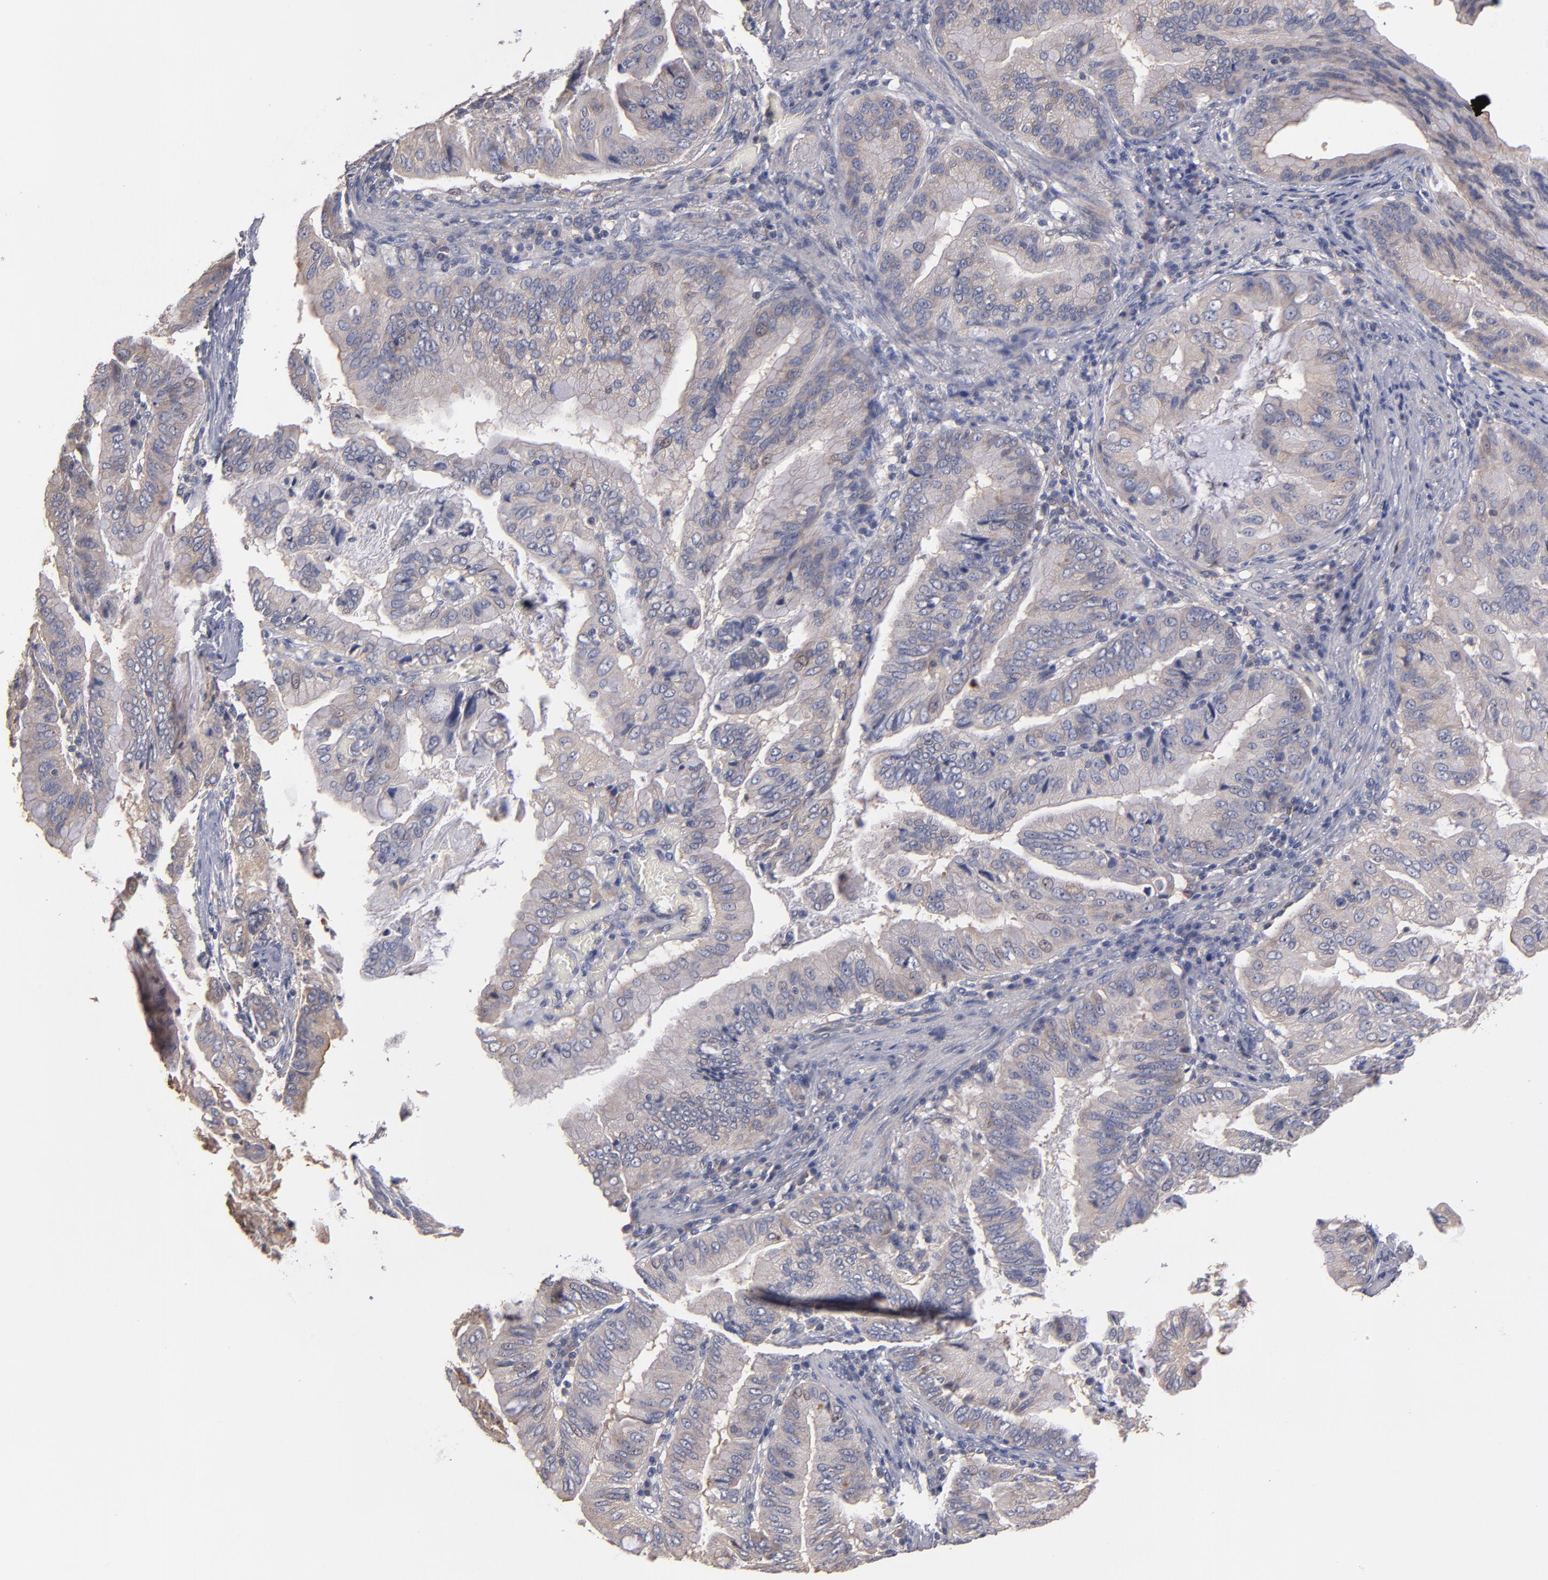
{"staining": {"intensity": "weak", "quantity": ">75%", "location": "cytoplasmic/membranous"}, "tissue": "stomach cancer", "cell_type": "Tumor cells", "image_type": "cancer", "snomed": [{"axis": "morphology", "description": "Adenocarcinoma, NOS"}, {"axis": "topography", "description": "Stomach, upper"}], "caption": "Protein staining shows weak cytoplasmic/membranous positivity in about >75% of tumor cells in stomach adenocarcinoma.", "gene": "DACT1", "patient": {"sex": "male", "age": 80}}